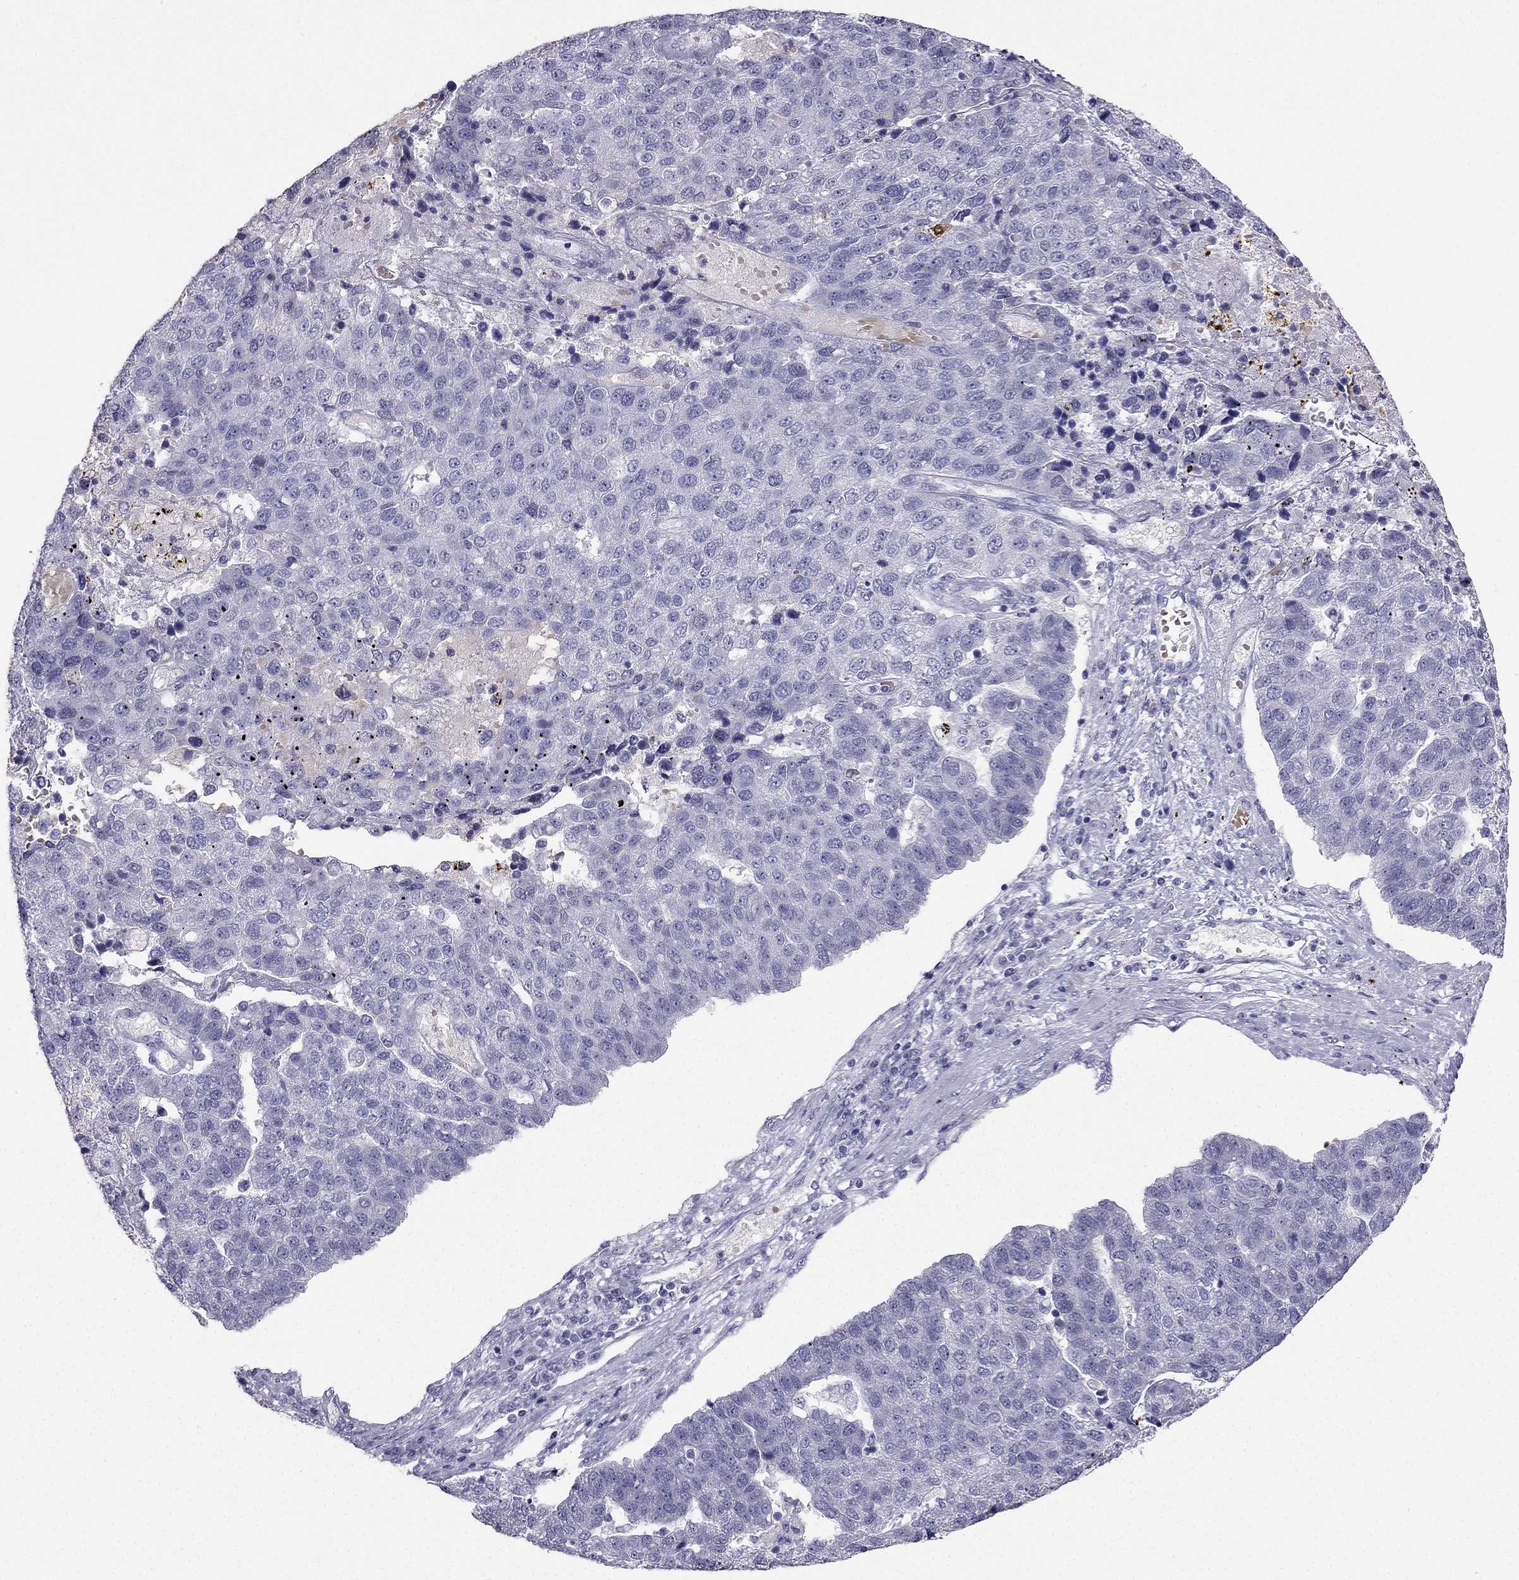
{"staining": {"intensity": "negative", "quantity": "none", "location": "none"}, "tissue": "pancreatic cancer", "cell_type": "Tumor cells", "image_type": "cancer", "snomed": [{"axis": "morphology", "description": "Adenocarcinoma, NOS"}, {"axis": "topography", "description": "Pancreas"}], "caption": "A high-resolution histopathology image shows immunohistochemistry staining of adenocarcinoma (pancreatic), which demonstrates no significant expression in tumor cells.", "gene": "RSPH14", "patient": {"sex": "female", "age": 61}}